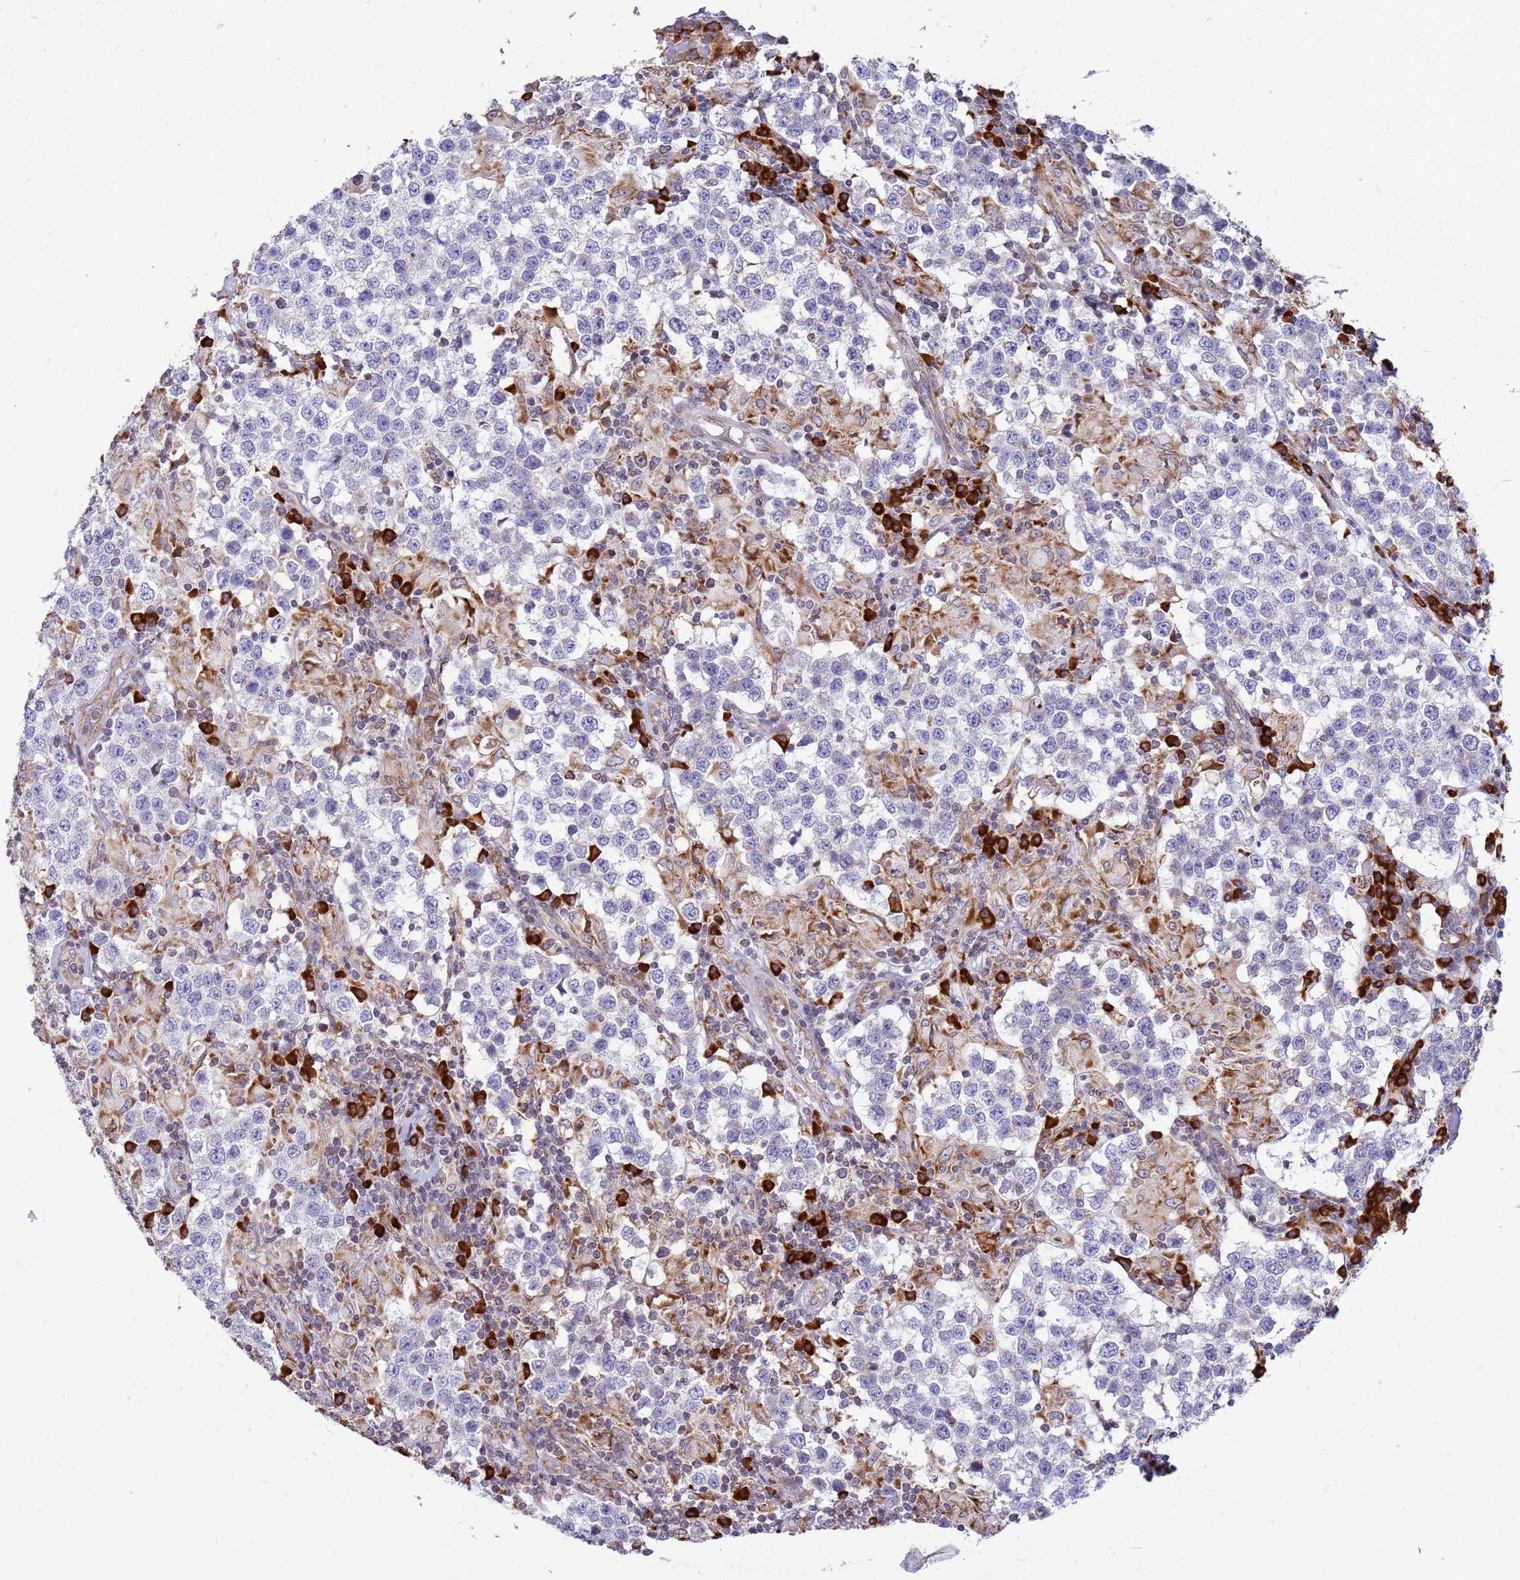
{"staining": {"intensity": "negative", "quantity": "none", "location": "none"}, "tissue": "testis cancer", "cell_type": "Tumor cells", "image_type": "cancer", "snomed": [{"axis": "morphology", "description": "Seminoma, NOS"}, {"axis": "morphology", "description": "Carcinoma, Embryonal, NOS"}, {"axis": "topography", "description": "Testis"}], "caption": "DAB immunohistochemical staining of testis cancer exhibits no significant expression in tumor cells.", "gene": "SSR4", "patient": {"sex": "male", "age": 41}}